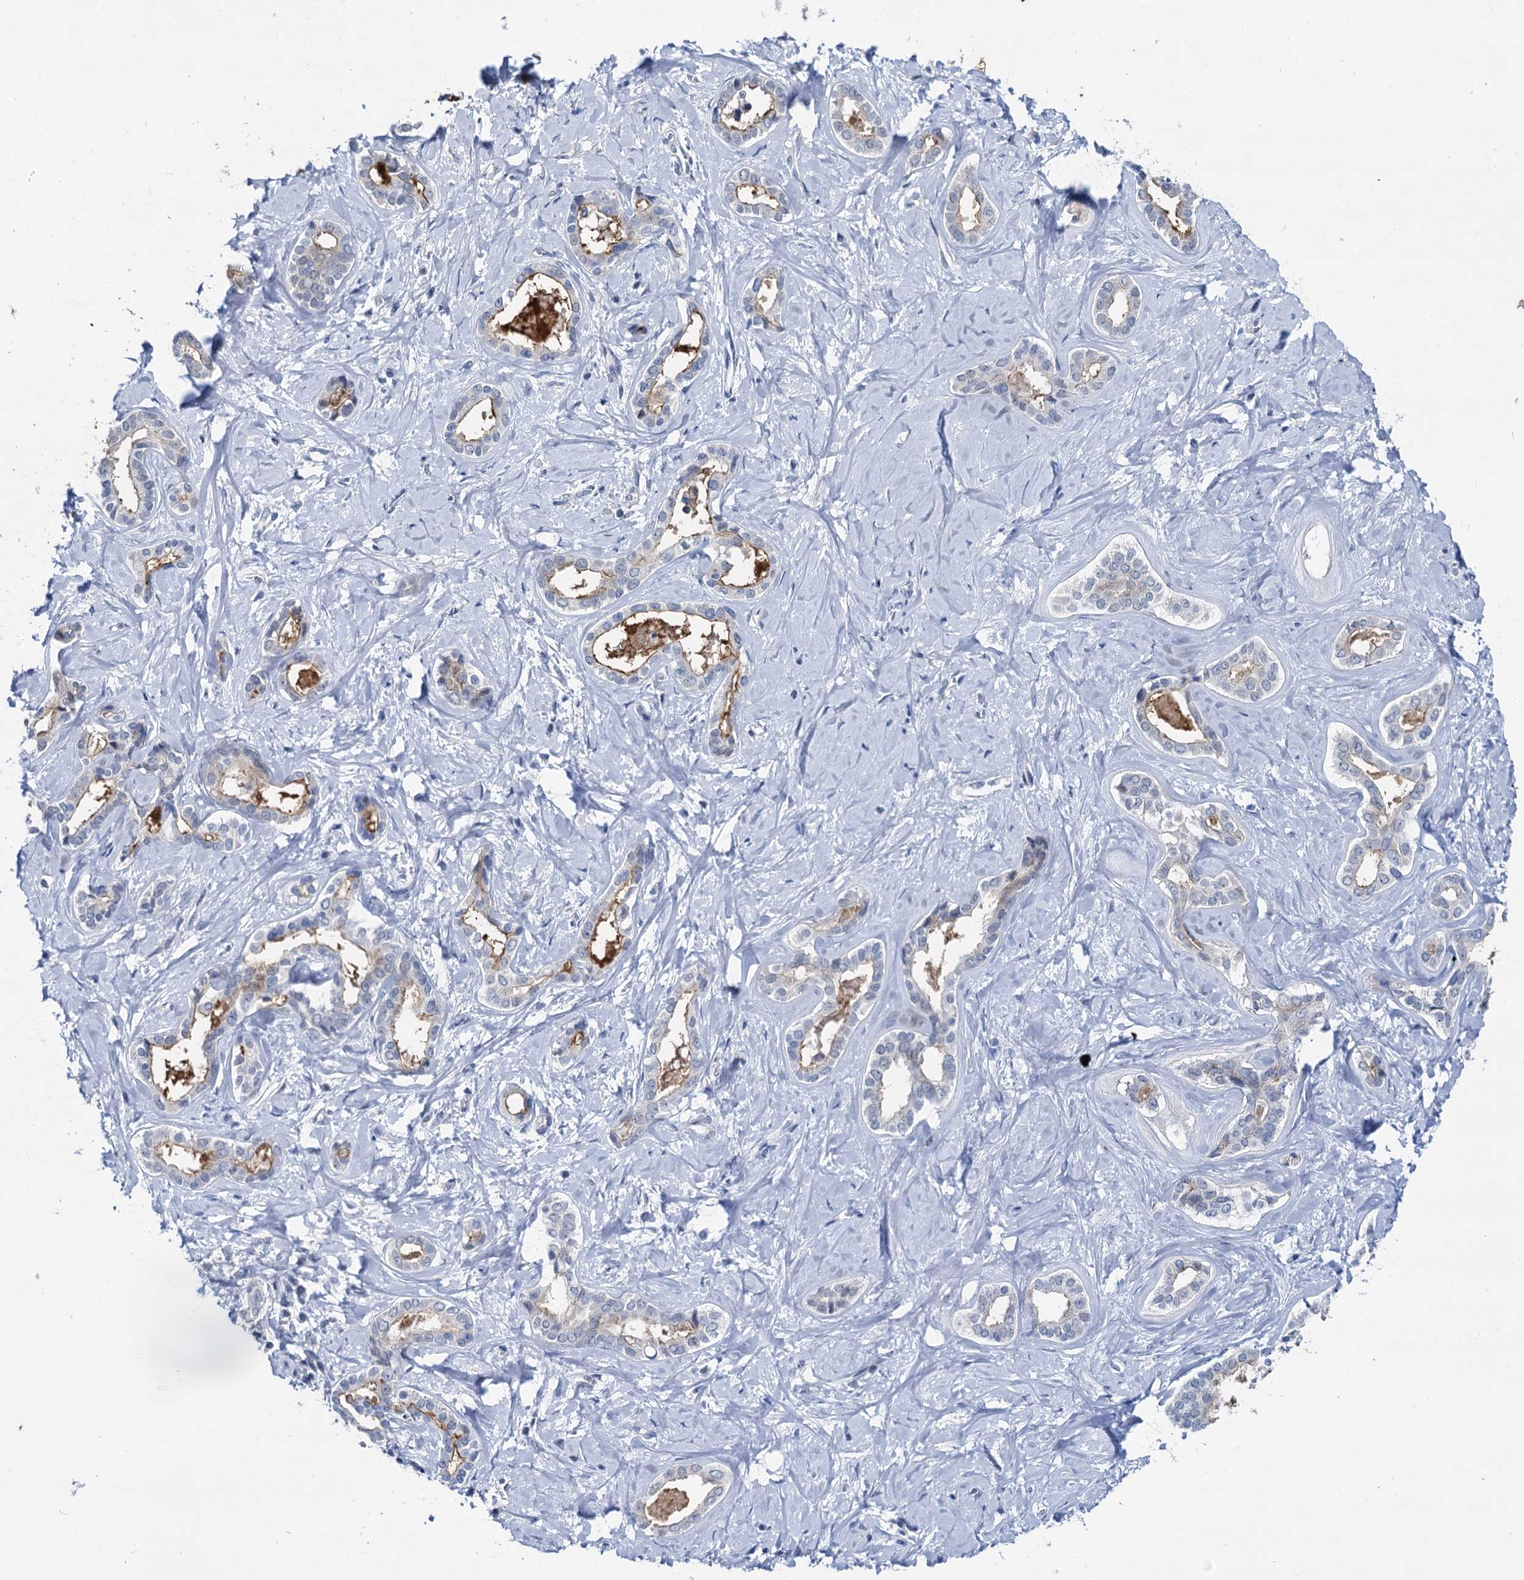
{"staining": {"intensity": "moderate", "quantity": "<25%", "location": "cytoplasmic/membranous"}, "tissue": "liver cancer", "cell_type": "Tumor cells", "image_type": "cancer", "snomed": [{"axis": "morphology", "description": "Cholangiocarcinoma"}, {"axis": "topography", "description": "Liver"}], "caption": "Liver cancer stained with DAB immunohistochemistry (IHC) exhibits low levels of moderate cytoplasmic/membranous expression in approximately <25% of tumor cells. Nuclei are stained in blue.", "gene": "MIOX", "patient": {"sex": "female", "age": 77}}